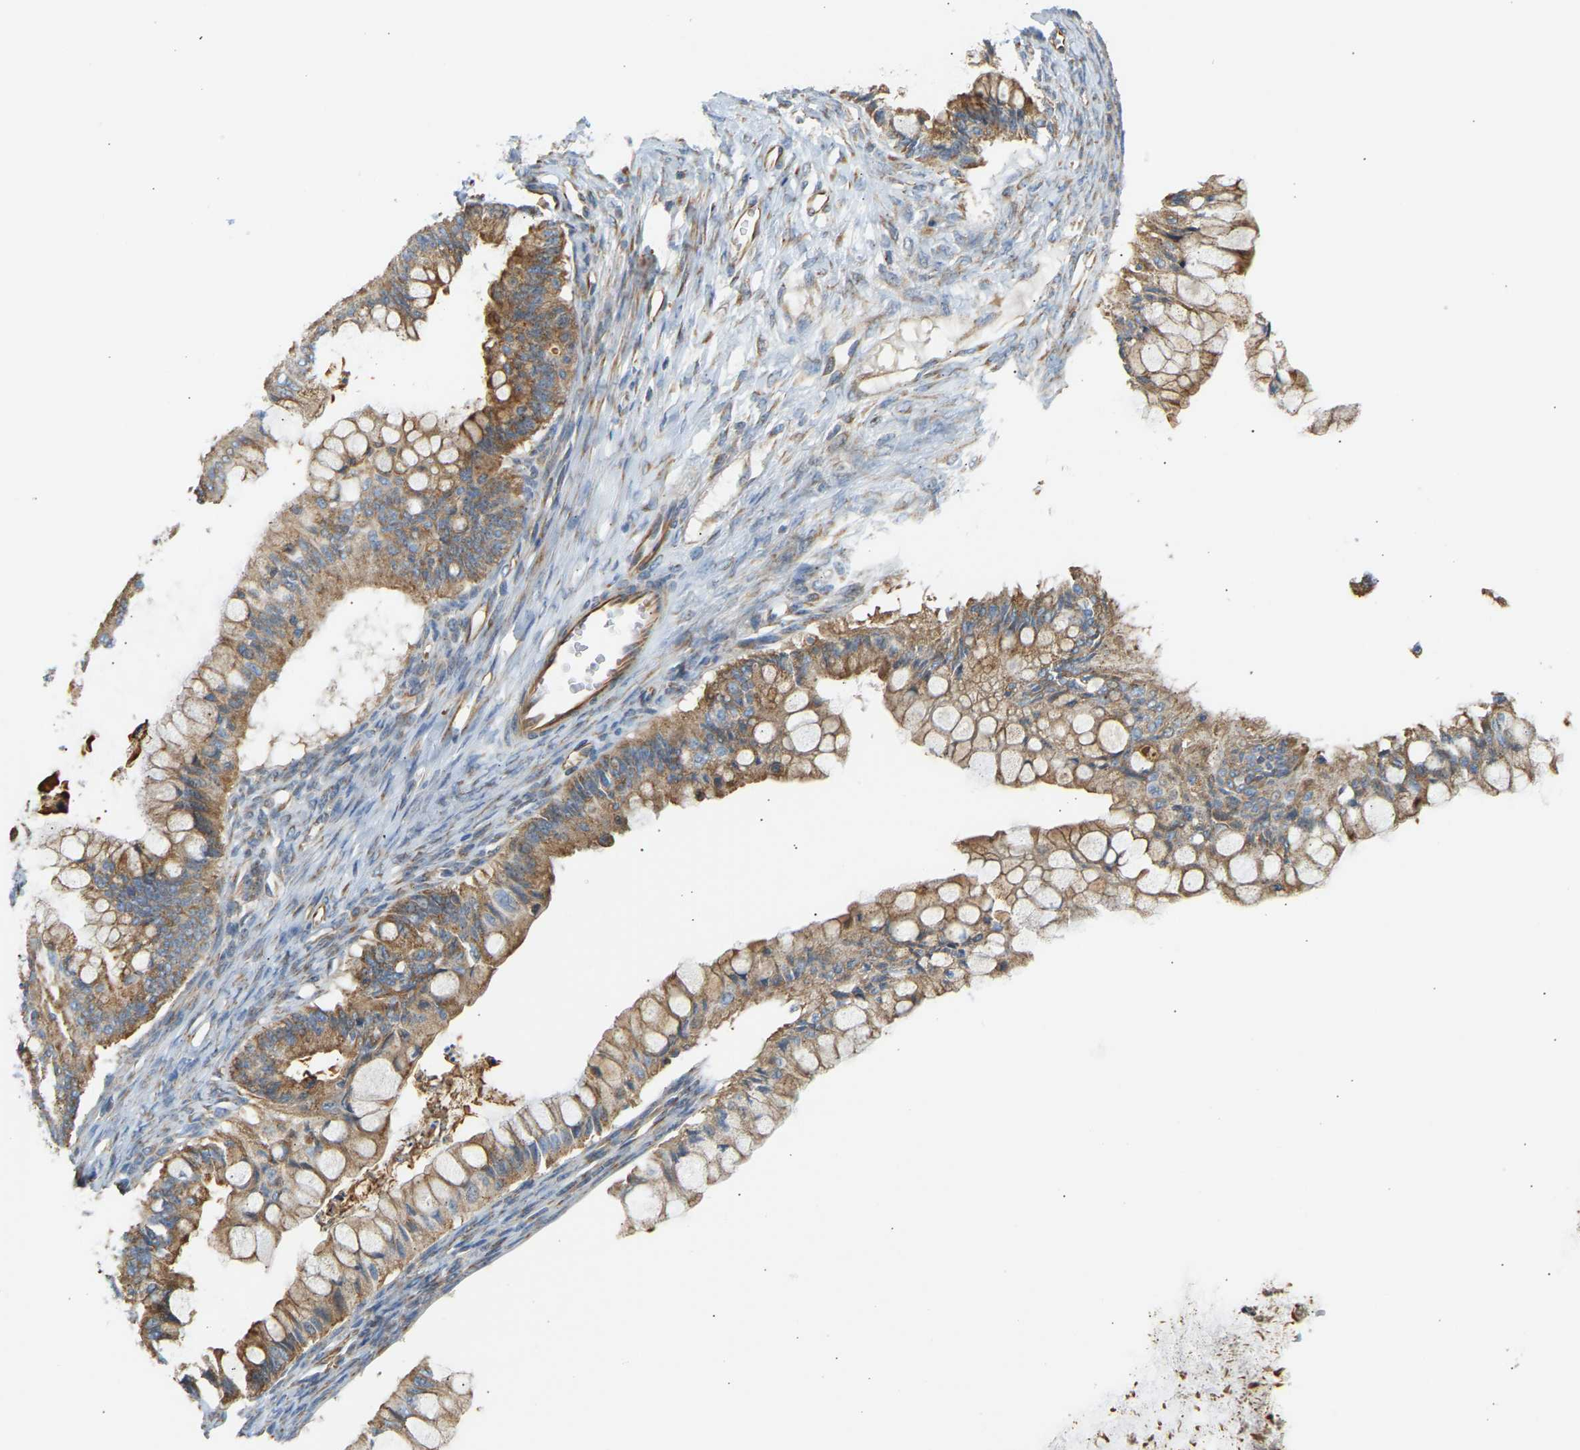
{"staining": {"intensity": "moderate", "quantity": ">75%", "location": "cytoplasmic/membranous"}, "tissue": "ovarian cancer", "cell_type": "Tumor cells", "image_type": "cancer", "snomed": [{"axis": "morphology", "description": "Cystadenocarcinoma, mucinous, NOS"}, {"axis": "topography", "description": "Ovary"}], "caption": "The immunohistochemical stain highlights moderate cytoplasmic/membranous positivity in tumor cells of ovarian cancer (mucinous cystadenocarcinoma) tissue. (Stains: DAB (3,3'-diaminobenzidine) in brown, nuclei in blue, Microscopy: brightfield microscopy at high magnification).", "gene": "YIPF2", "patient": {"sex": "female", "age": 57}}